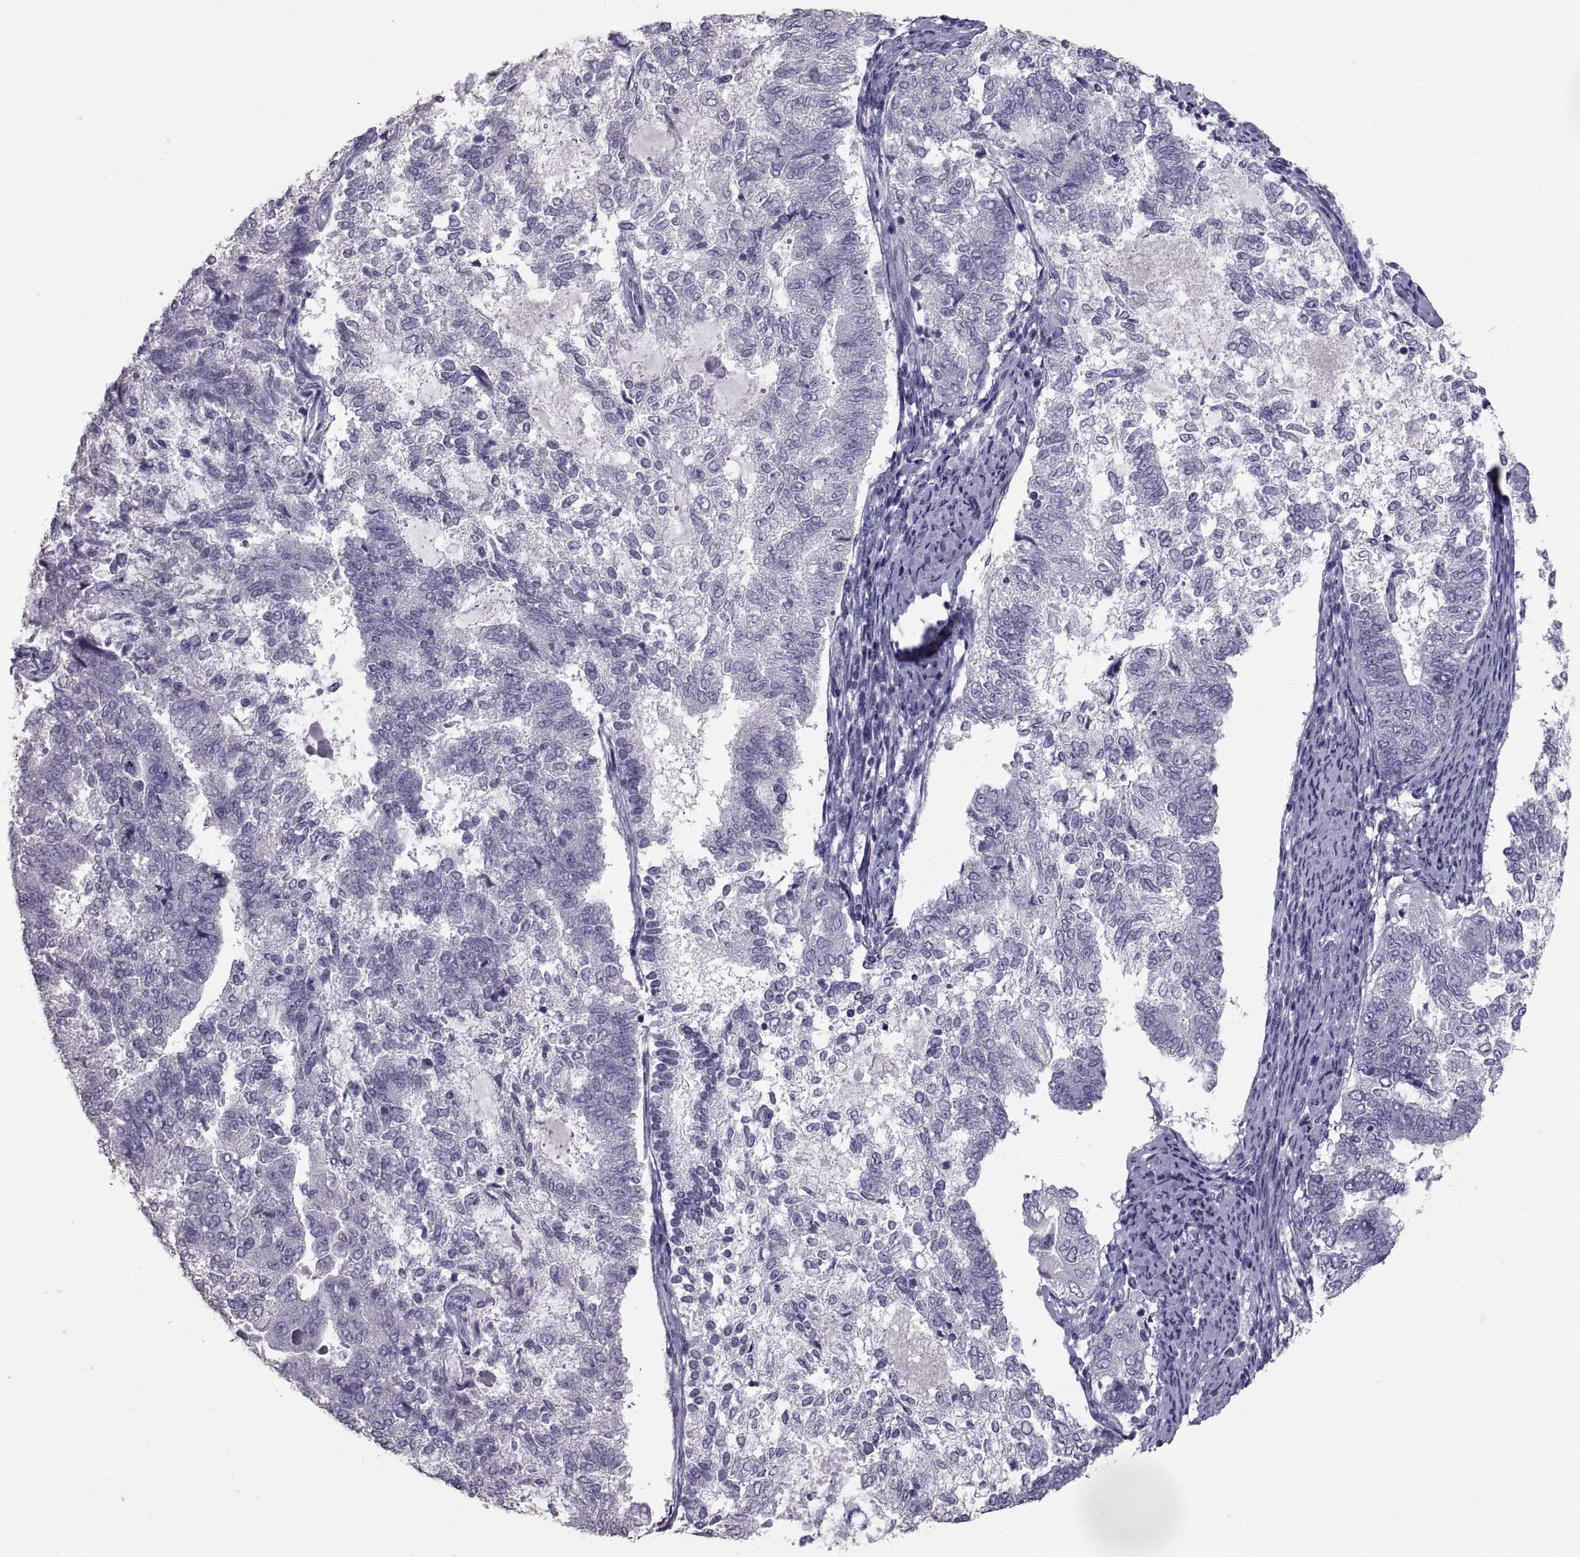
{"staining": {"intensity": "negative", "quantity": "none", "location": "none"}, "tissue": "endometrial cancer", "cell_type": "Tumor cells", "image_type": "cancer", "snomed": [{"axis": "morphology", "description": "Adenocarcinoma, NOS"}, {"axis": "topography", "description": "Endometrium"}], "caption": "Endometrial cancer (adenocarcinoma) stained for a protein using immunohistochemistry (IHC) demonstrates no positivity tumor cells.", "gene": "IGSF1", "patient": {"sex": "female", "age": 65}}